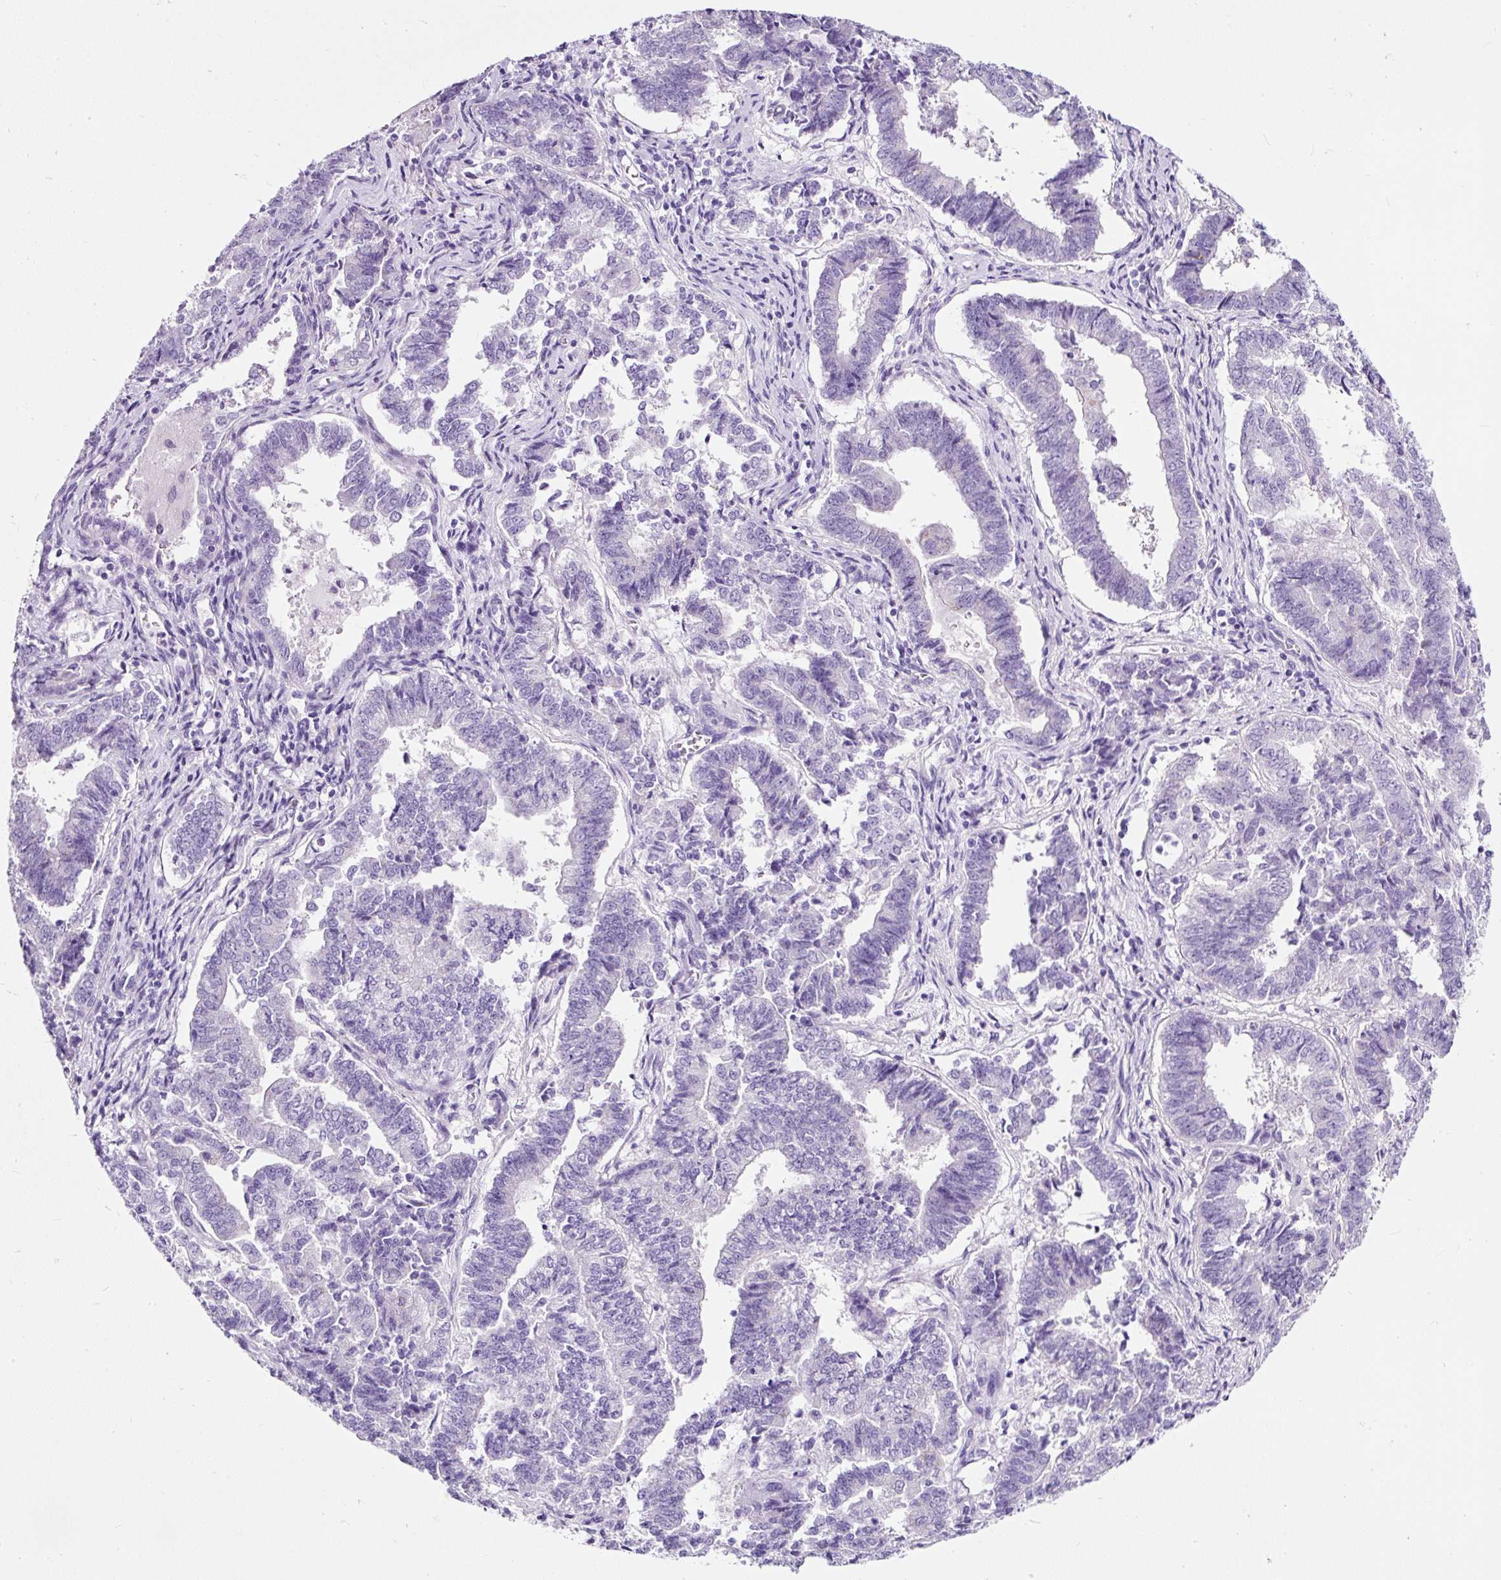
{"staining": {"intensity": "negative", "quantity": "none", "location": "none"}, "tissue": "endometrial cancer", "cell_type": "Tumor cells", "image_type": "cancer", "snomed": [{"axis": "morphology", "description": "Adenocarcinoma, NOS"}, {"axis": "topography", "description": "Endometrium"}], "caption": "An image of endometrial cancer (adenocarcinoma) stained for a protein reveals no brown staining in tumor cells. (Stains: DAB (3,3'-diaminobenzidine) IHC with hematoxylin counter stain, Microscopy: brightfield microscopy at high magnification).", "gene": "STOX2", "patient": {"sex": "female", "age": 72}}